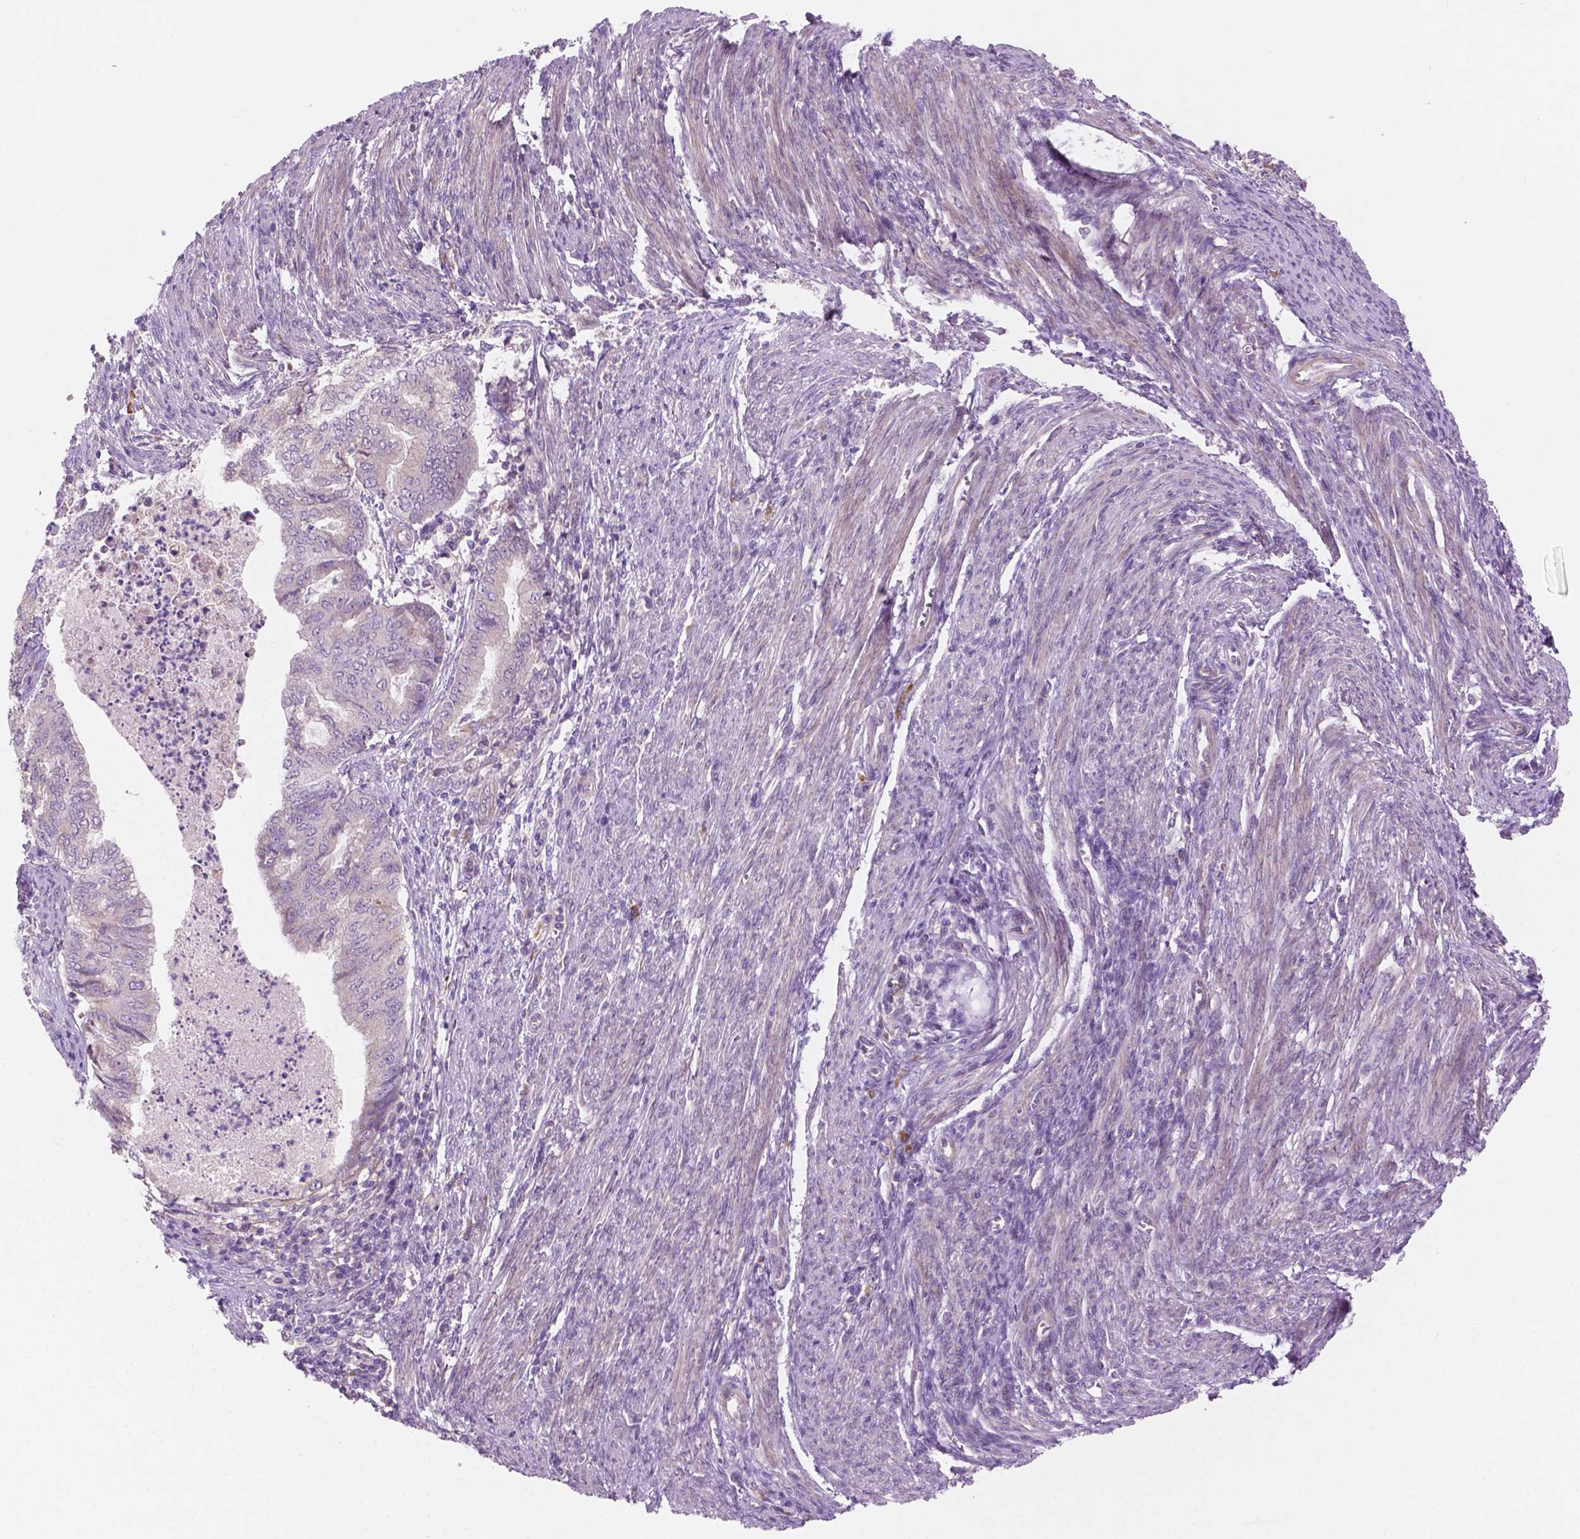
{"staining": {"intensity": "negative", "quantity": "none", "location": "none"}, "tissue": "endometrial cancer", "cell_type": "Tumor cells", "image_type": "cancer", "snomed": [{"axis": "morphology", "description": "Adenocarcinoma, NOS"}, {"axis": "topography", "description": "Endometrium"}], "caption": "The photomicrograph demonstrates no staining of tumor cells in endometrial adenocarcinoma.", "gene": "LRP1B", "patient": {"sex": "female", "age": 79}}